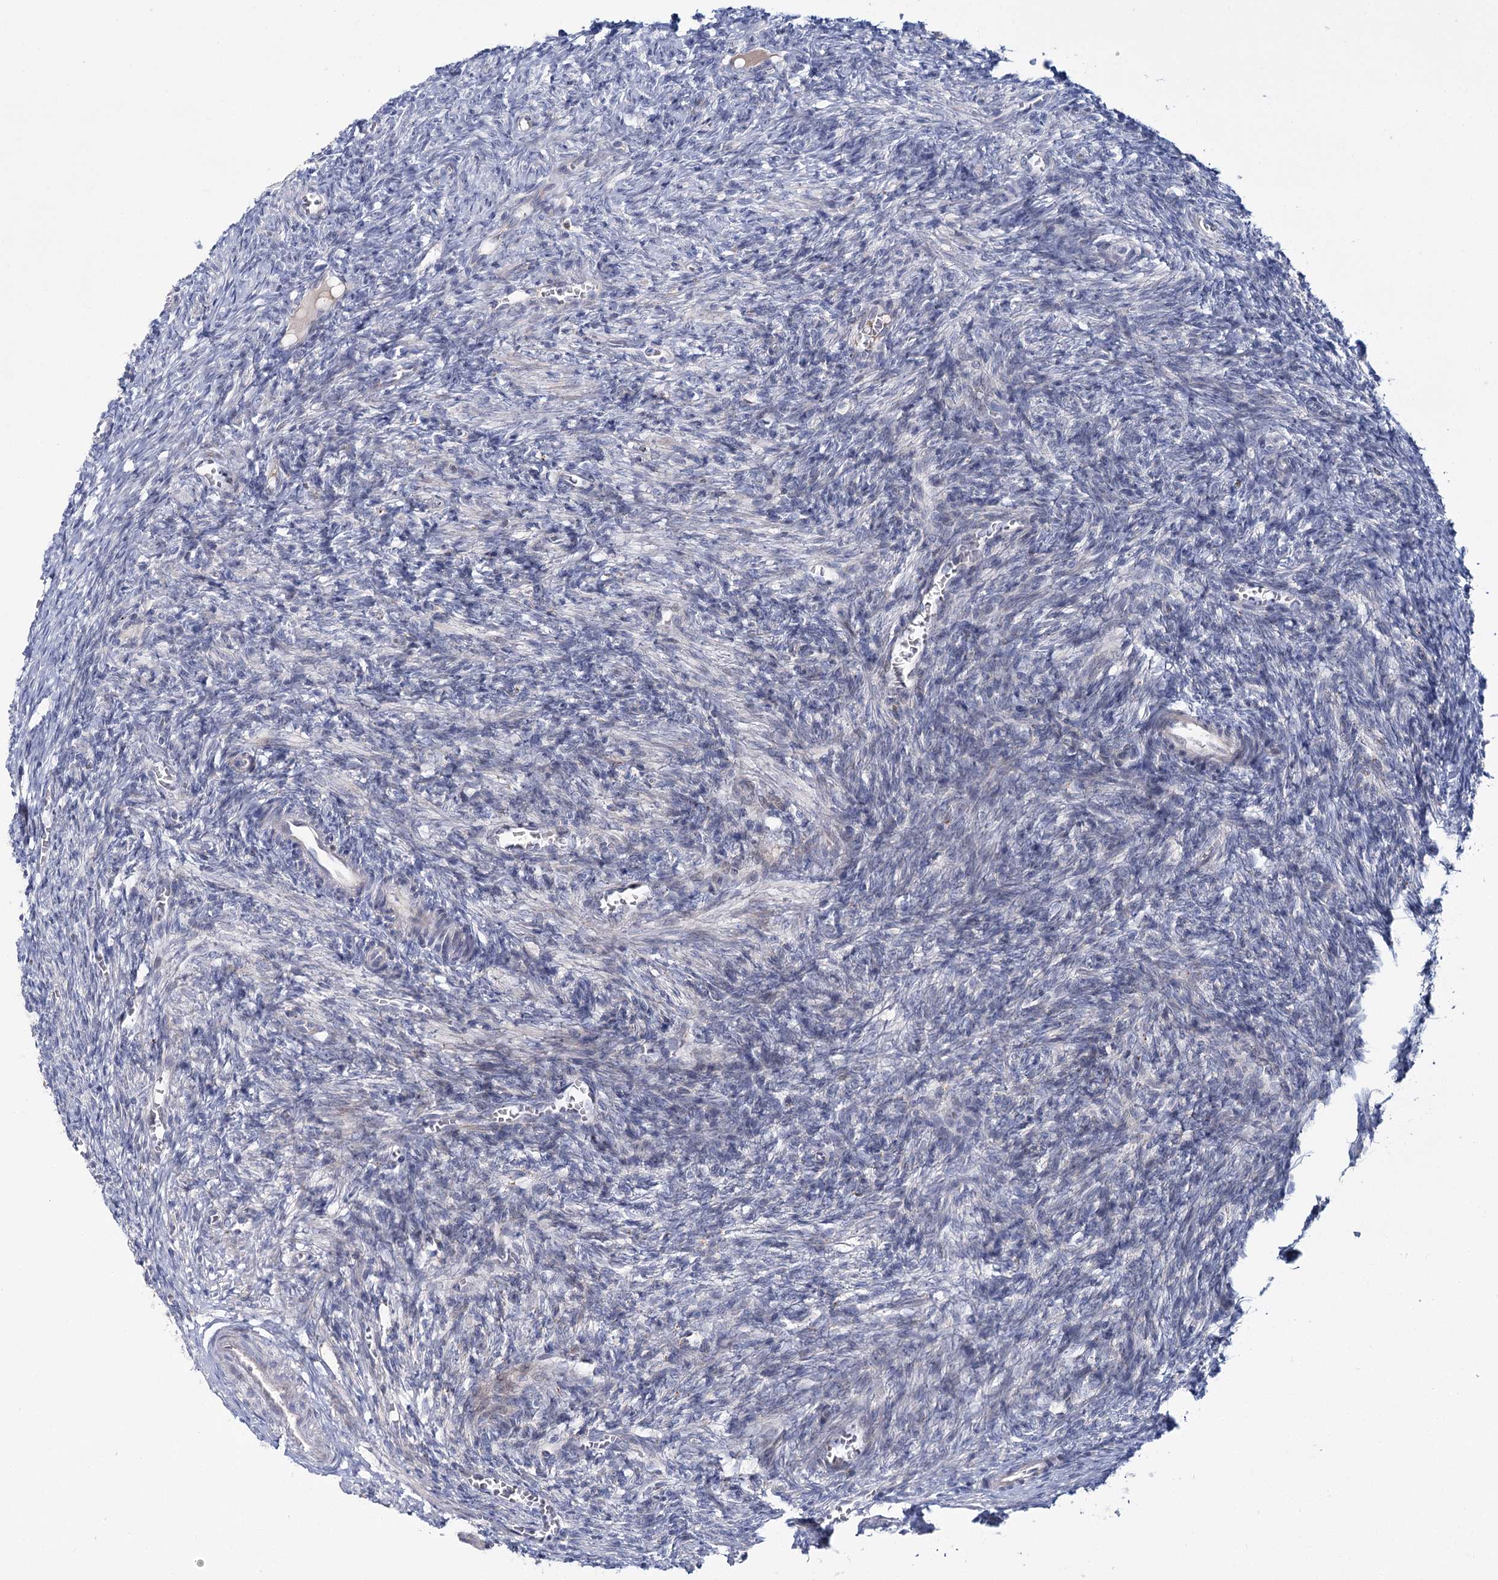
{"staining": {"intensity": "negative", "quantity": "none", "location": "none"}, "tissue": "ovary", "cell_type": "Ovarian stroma cells", "image_type": "normal", "snomed": [{"axis": "morphology", "description": "Normal tissue, NOS"}, {"axis": "topography", "description": "Ovary"}], "caption": "Immunohistochemical staining of unremarkable ovary shows no significant positivity in ovarian stroma cells. The staining was performed using DAB to visualize the protein expression in brown, while the nuclei were stained in blue with hematoxylin (Magnification: 20x).", "gene": "CPLANE1", "patient": {"sex": "female", "age": 27}}